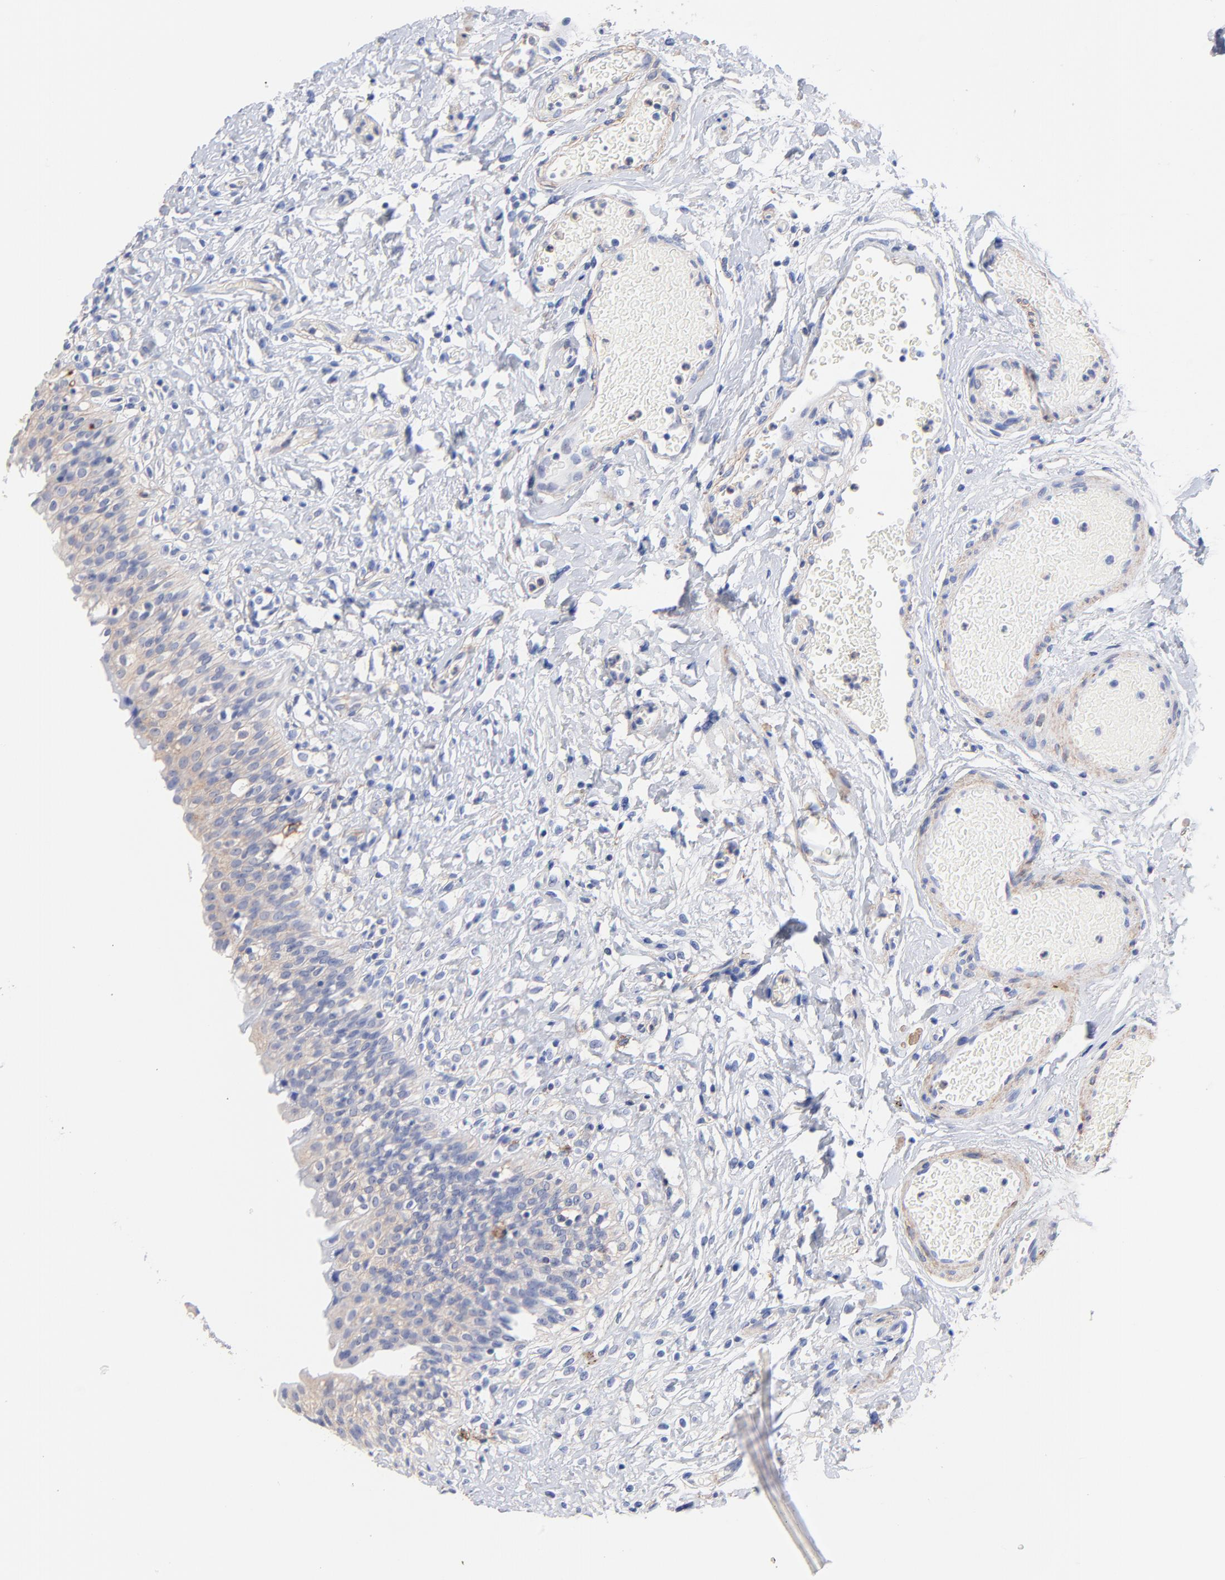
{"staining": {"intensity": "negative", "quantity": "none", "location": "none"}, "tissue": "urinary bladder", "cell_type": "Urothelial cells", "image_type": "normal", "snomed": [{"axis": "morphology", "description": "Normal tissue, NOS"}, {"axis": "topography", "description": "Urinary bladder"}], "caption": "Urinary bladder stained for a protein using immunohistochemistry (IHC) reveals no positivity urothelial cells.", "gene": "ASL", "patient": {"sex": "female", "age": 80}}